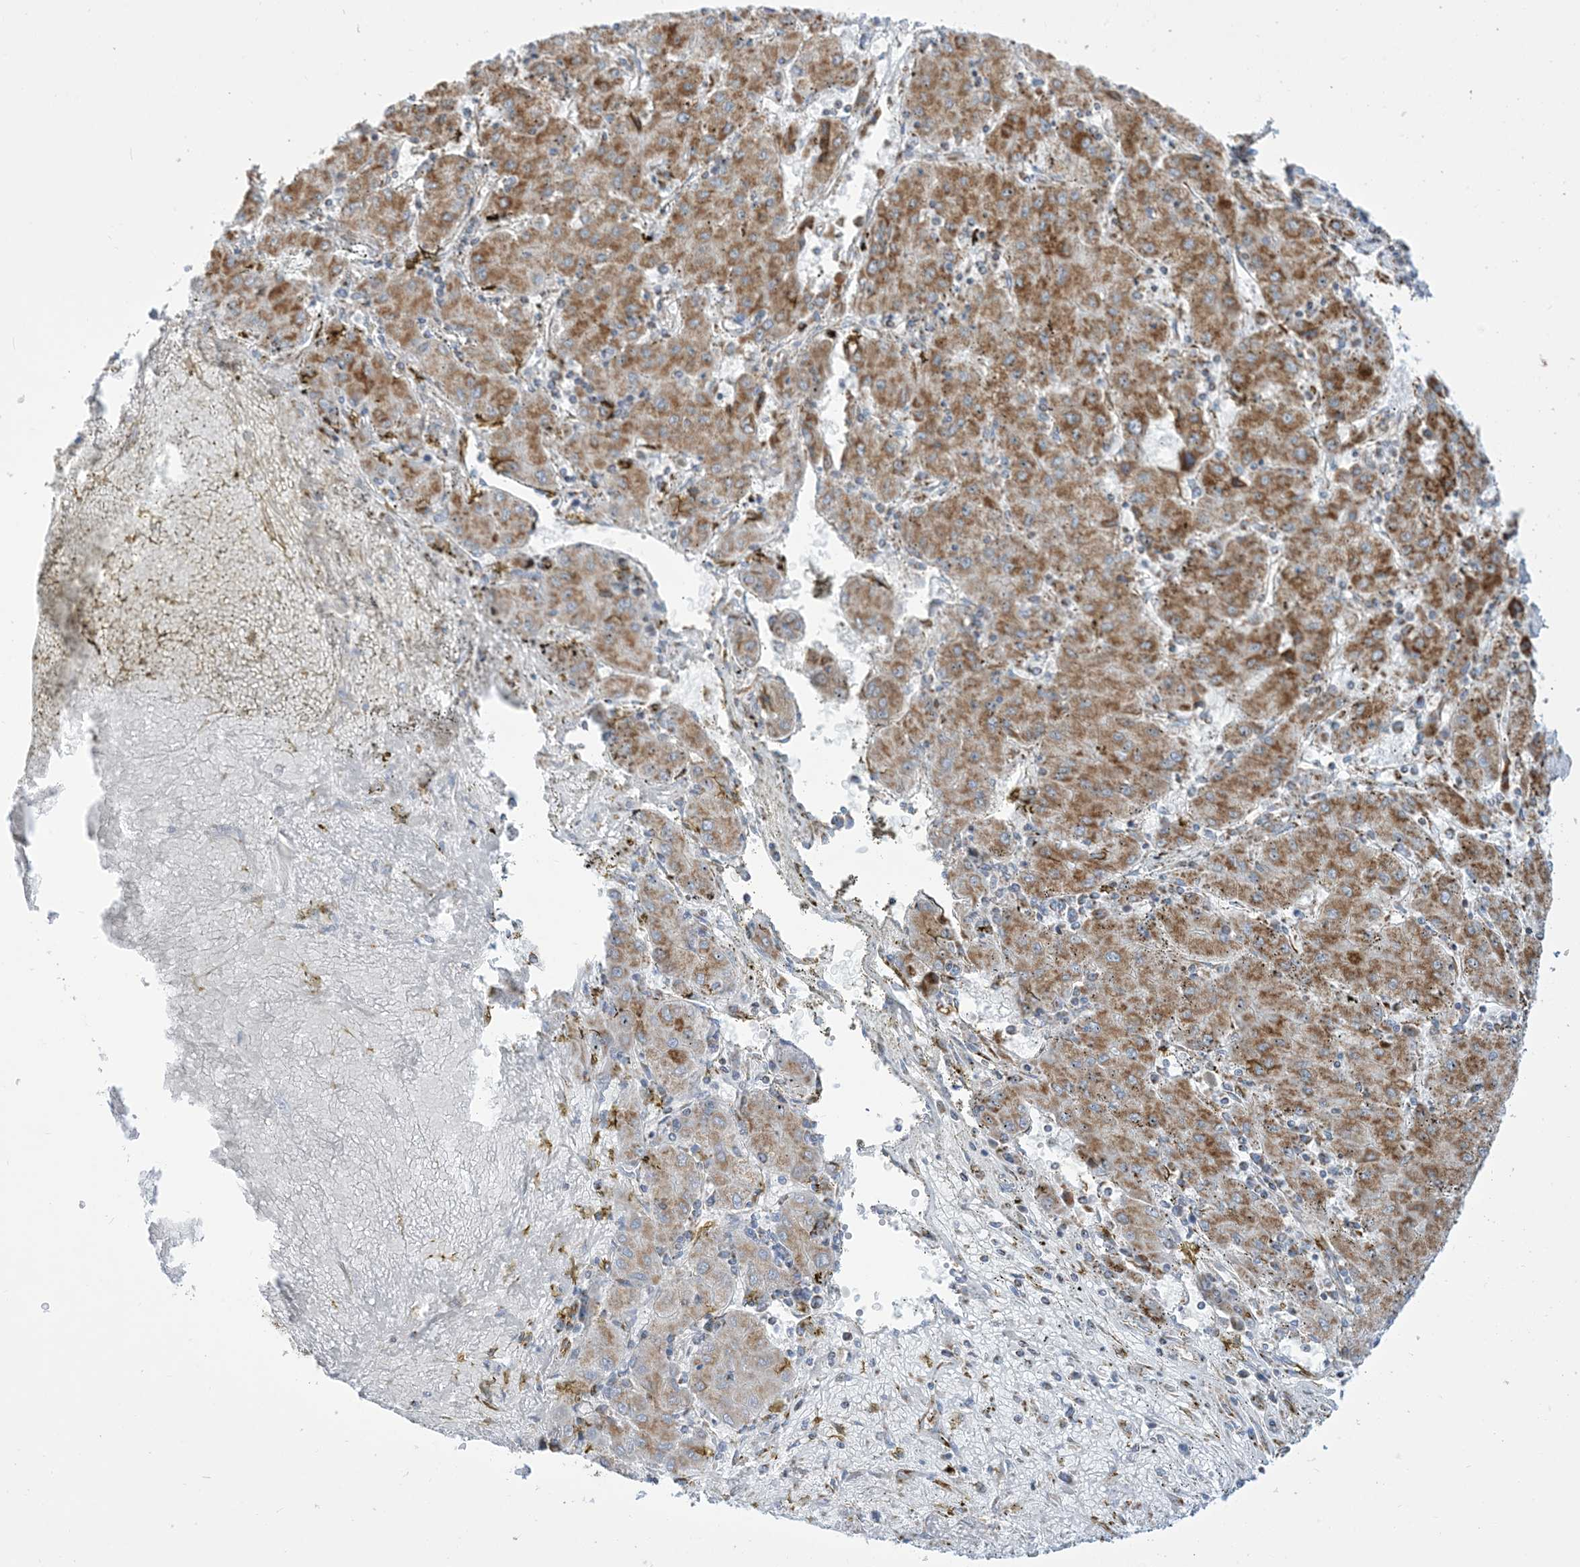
{"staining": {"intensity": "moderate", "quantity": ">75%", "location": "cytoplasmic/membranous"}, "tissue": "liver cancer", "cell_type": "Tumor cells", "image_type": "cancer", "snomed": [{"axis": "morphology", "description": "Carcinoma, Hepatocellular, NOS"}, {"axis": "topography", "description": "Liver"}], "caption": "Protein expression analysis of human liver cancer (hepatocellular carcinoma) reveals moderate cytoplasmic/membranous staining in approximately >75% of tumor cells.", "gene": "SAMM50", "patient": {"sex": "male", "age": 72}}